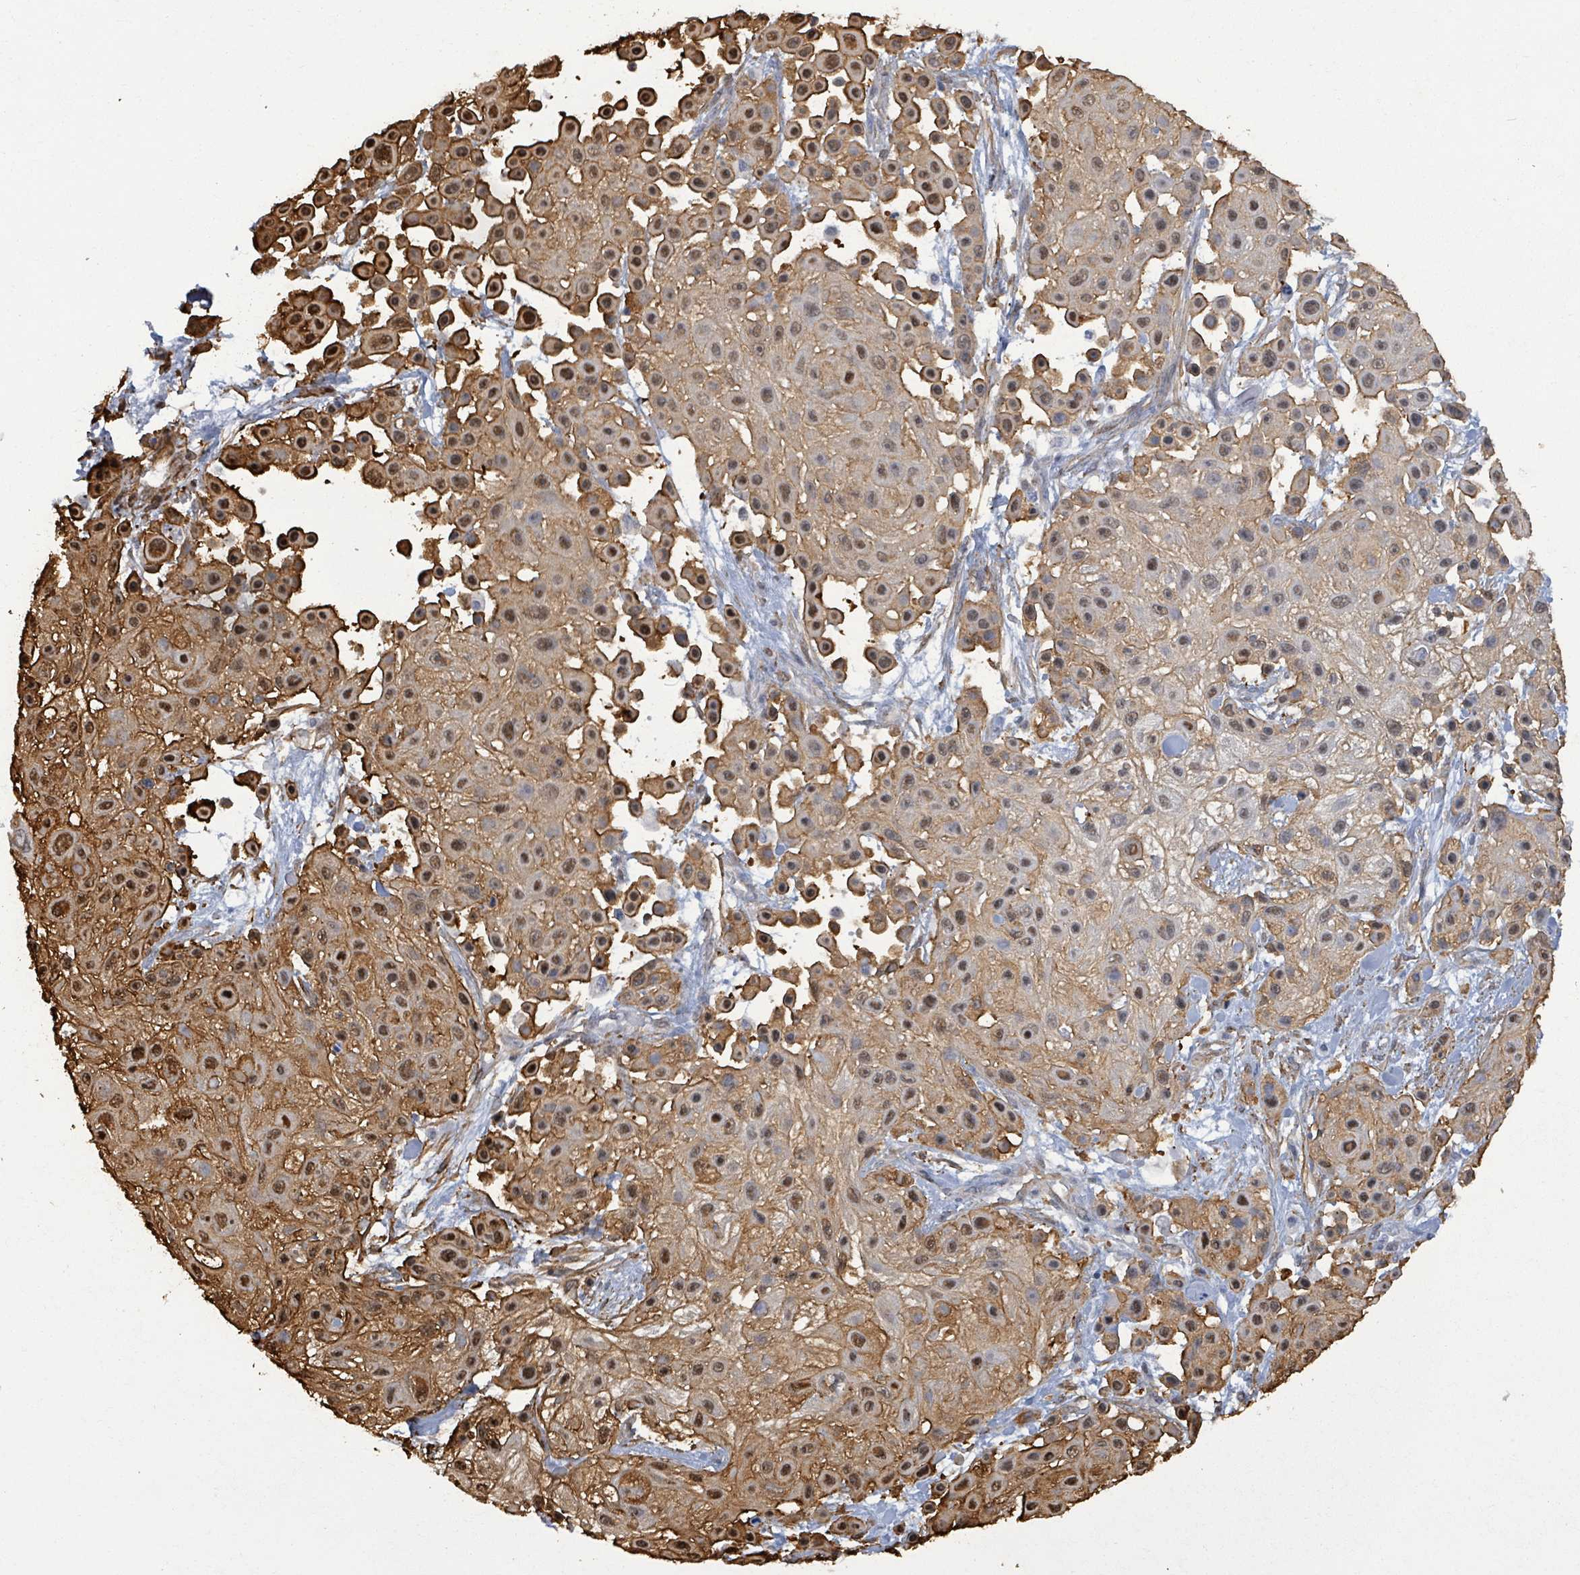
{"staining": {"intensity": "moderate", "quantity": "25%-75%", "location": "cytoplasmic/membranous,nuclear"}, "tissue": "skin cancer", "cell_type": "Tumor cells", "image_type": "cancer", "snomed": [{"axis": "morphology", "description": "Squamous cell carcinoma, NOS"}, {"axis": "topography", "description": "Skin"}], "caption": "IHC of human skin squamous cell carcinoma demonstrates medium levels of moderate cytoplasmic/membranous and nuclear expression in approximately 25%-75% of tumor cells.", "gene": "PRKRIP1", "patient": {"sex": "male", "age": 67}}